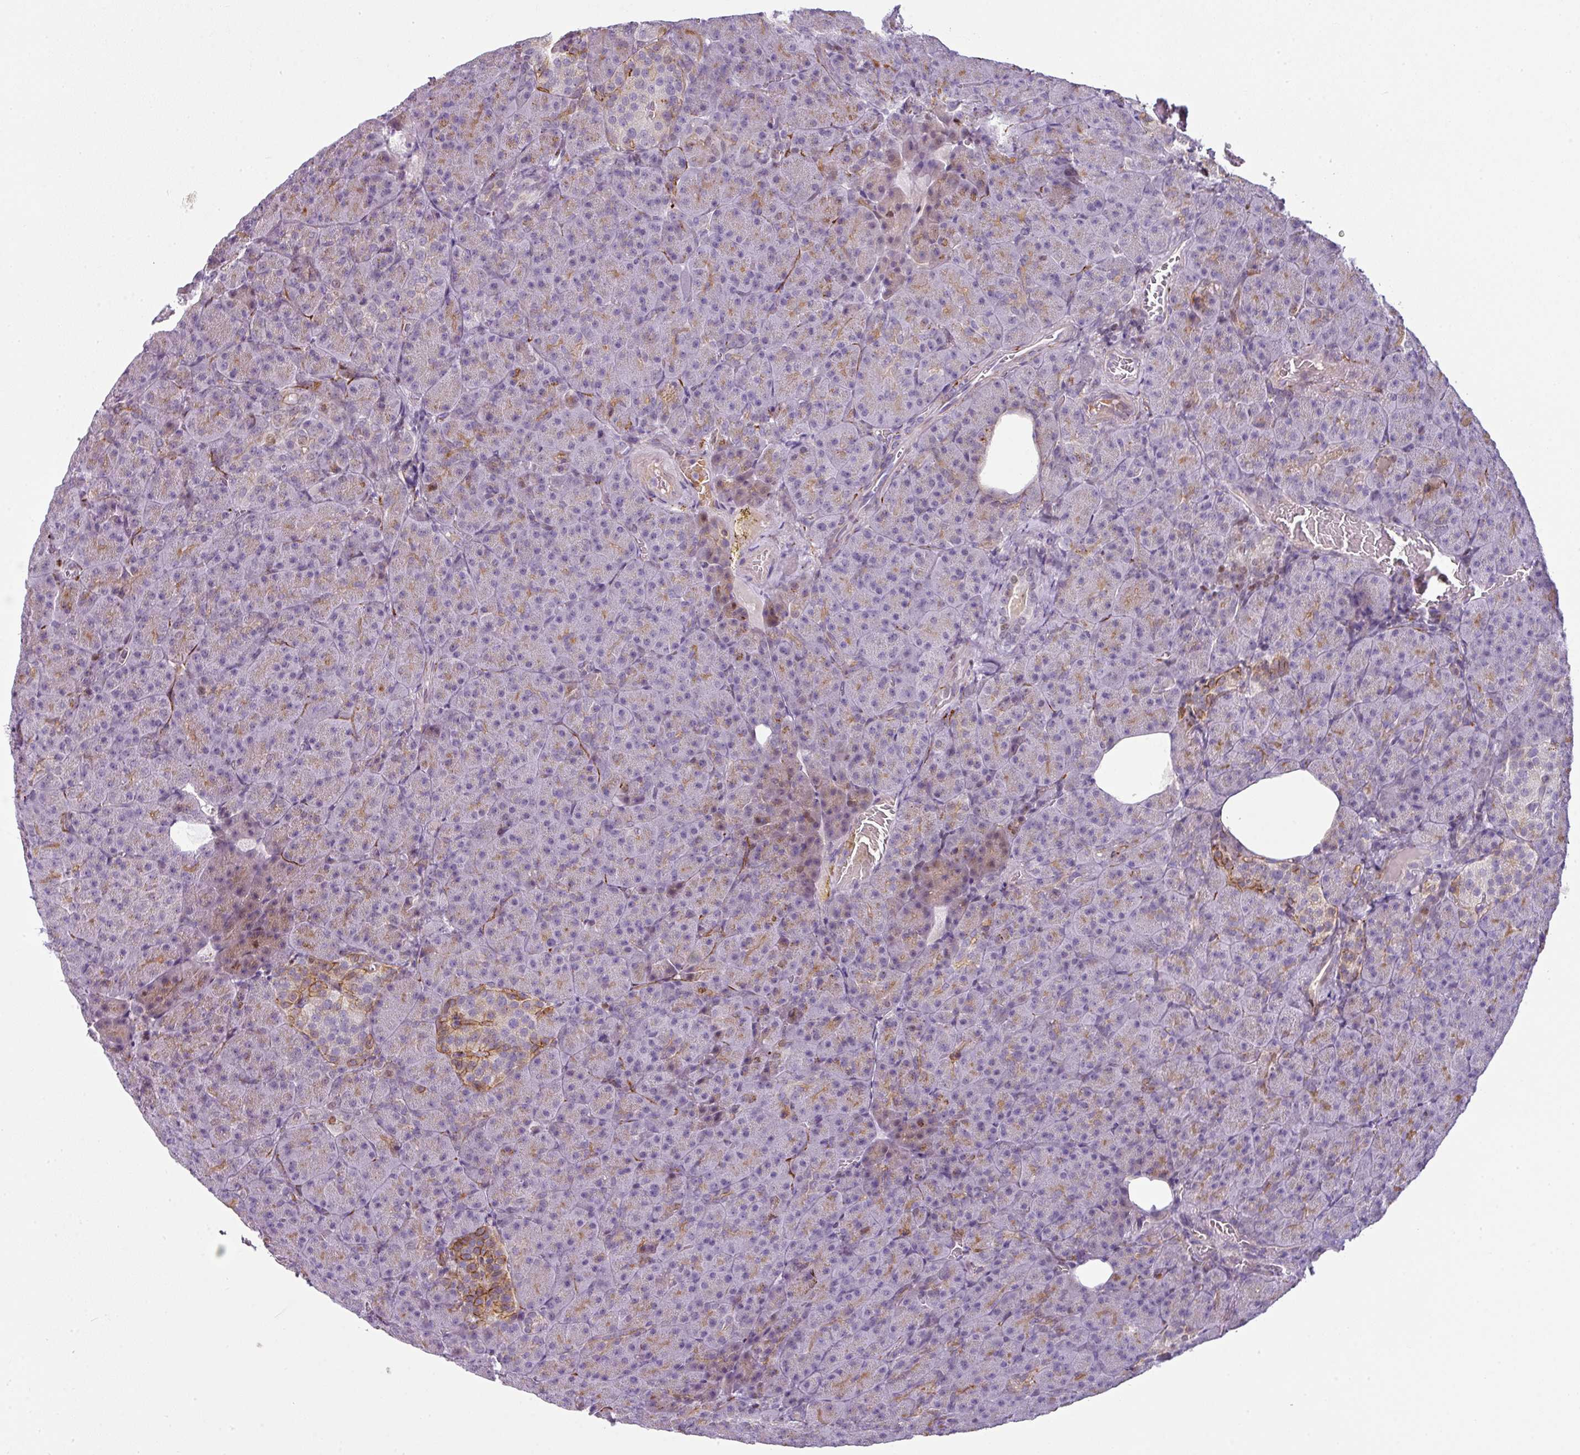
{"staining": {"intensity": "weak", "quantity": "25%-75%", "location": "cytoplasmic/membranous"}, "tissue": "pancreas", "cell_type": "Exocrine glandular cells", "image_type": "normal", "snomed": [{"axis": "morphology", "description": "Normal tissue, NOS"}, {"axis": "topography", "description": "Pancreas"}], "caption": "Immunohistochemical staining of benign human pancreas shows low levels of weak cytoplasmic/membranous expression in approximately 25%-75% of exocrine glandular cells.", "gene": "SYT8", "patient": {"sex": "female", "age": 74}}